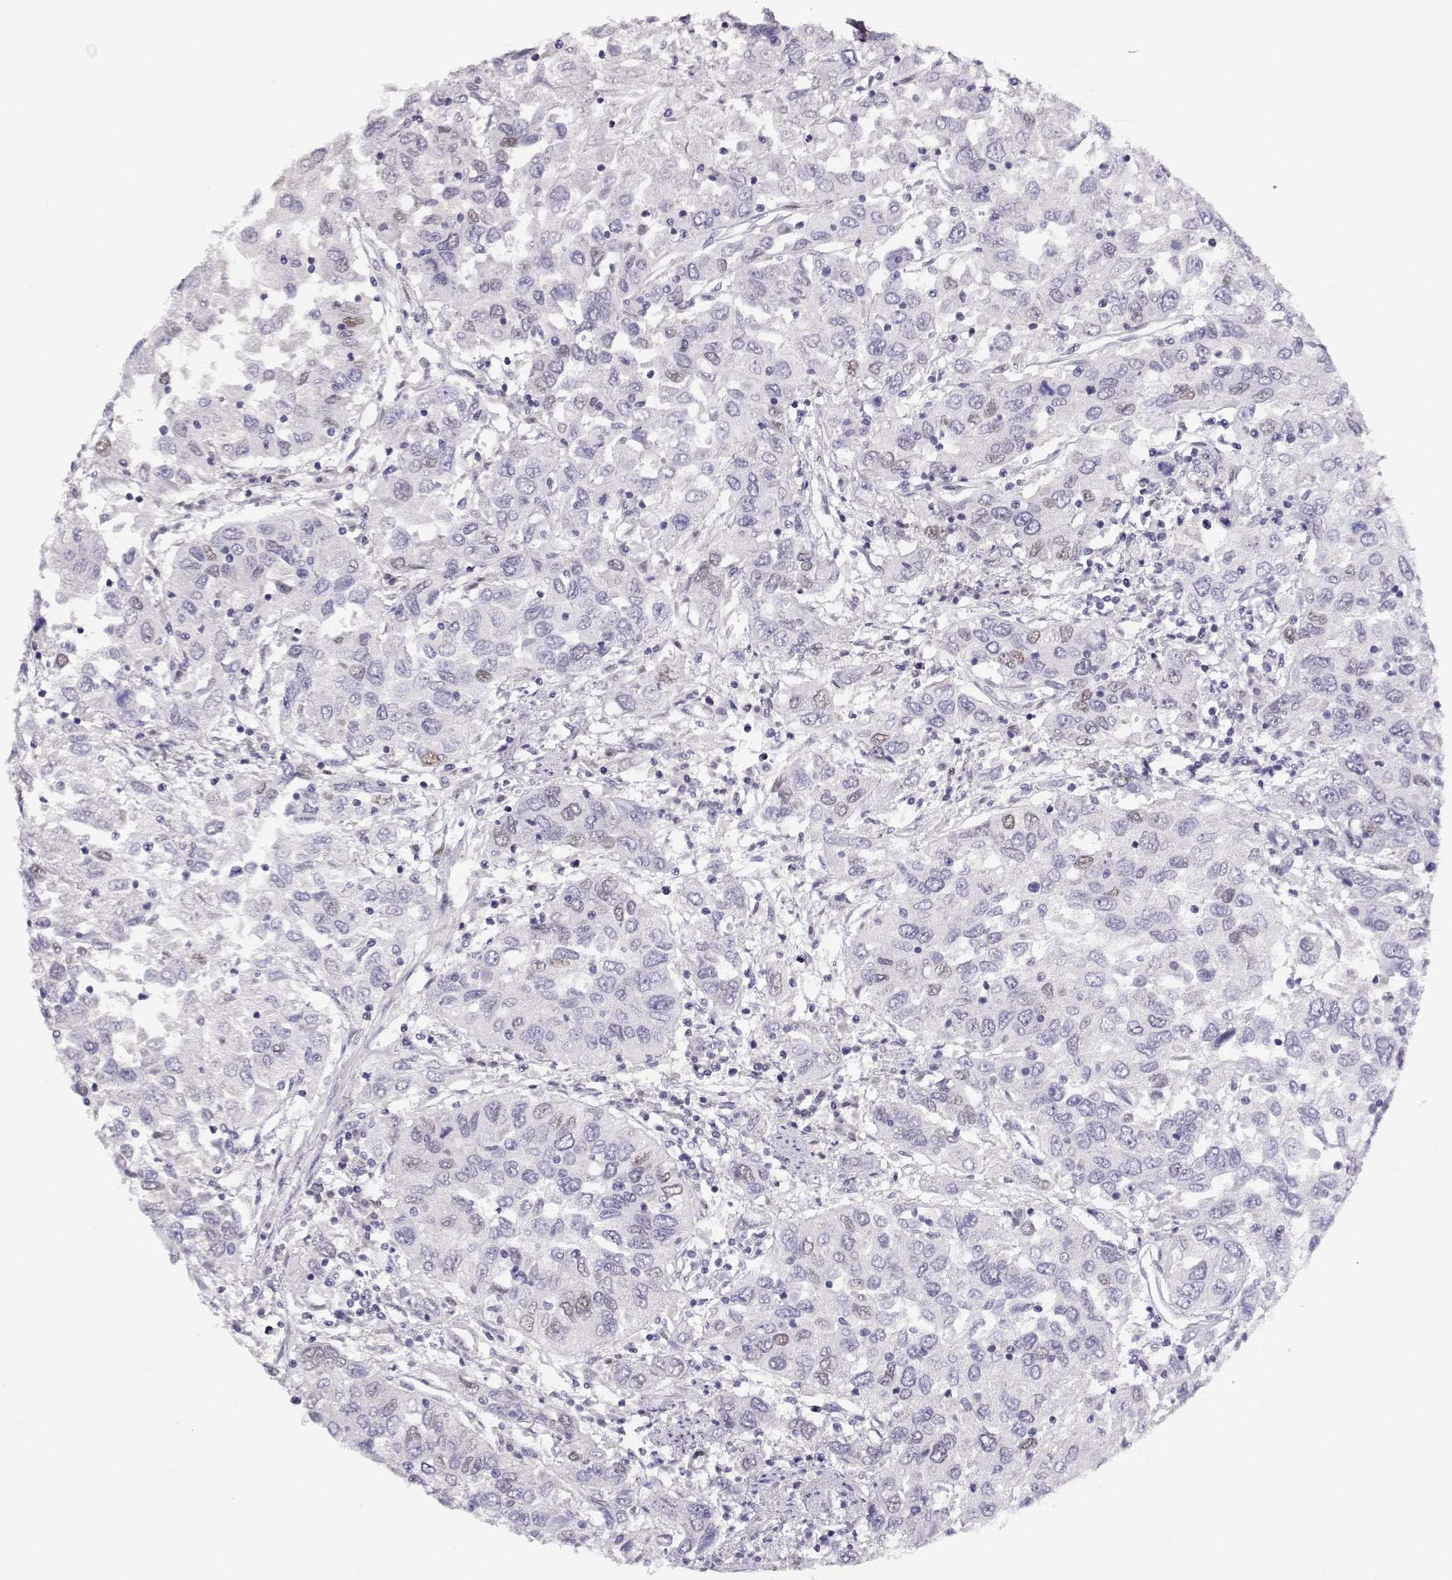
{"staining": {"intensity": "negative", "quantity": "none", "location": "none"}, "tissue": "urothelial cancer", "cell_type": "Tumor cells", "image_type": "cancer", "snomed": [{"axis": "morphology", "description": "Urothelial carcinoma, High grade"}, {"axis": "topography", "description": "Urinary bladder"}], "caption": "Histopathology image shows no significant protein expression in tumor cells of high-grade urothelial carcinoma.", "gene": "POLI", "patient": {"sex": "male", "age": 76}}